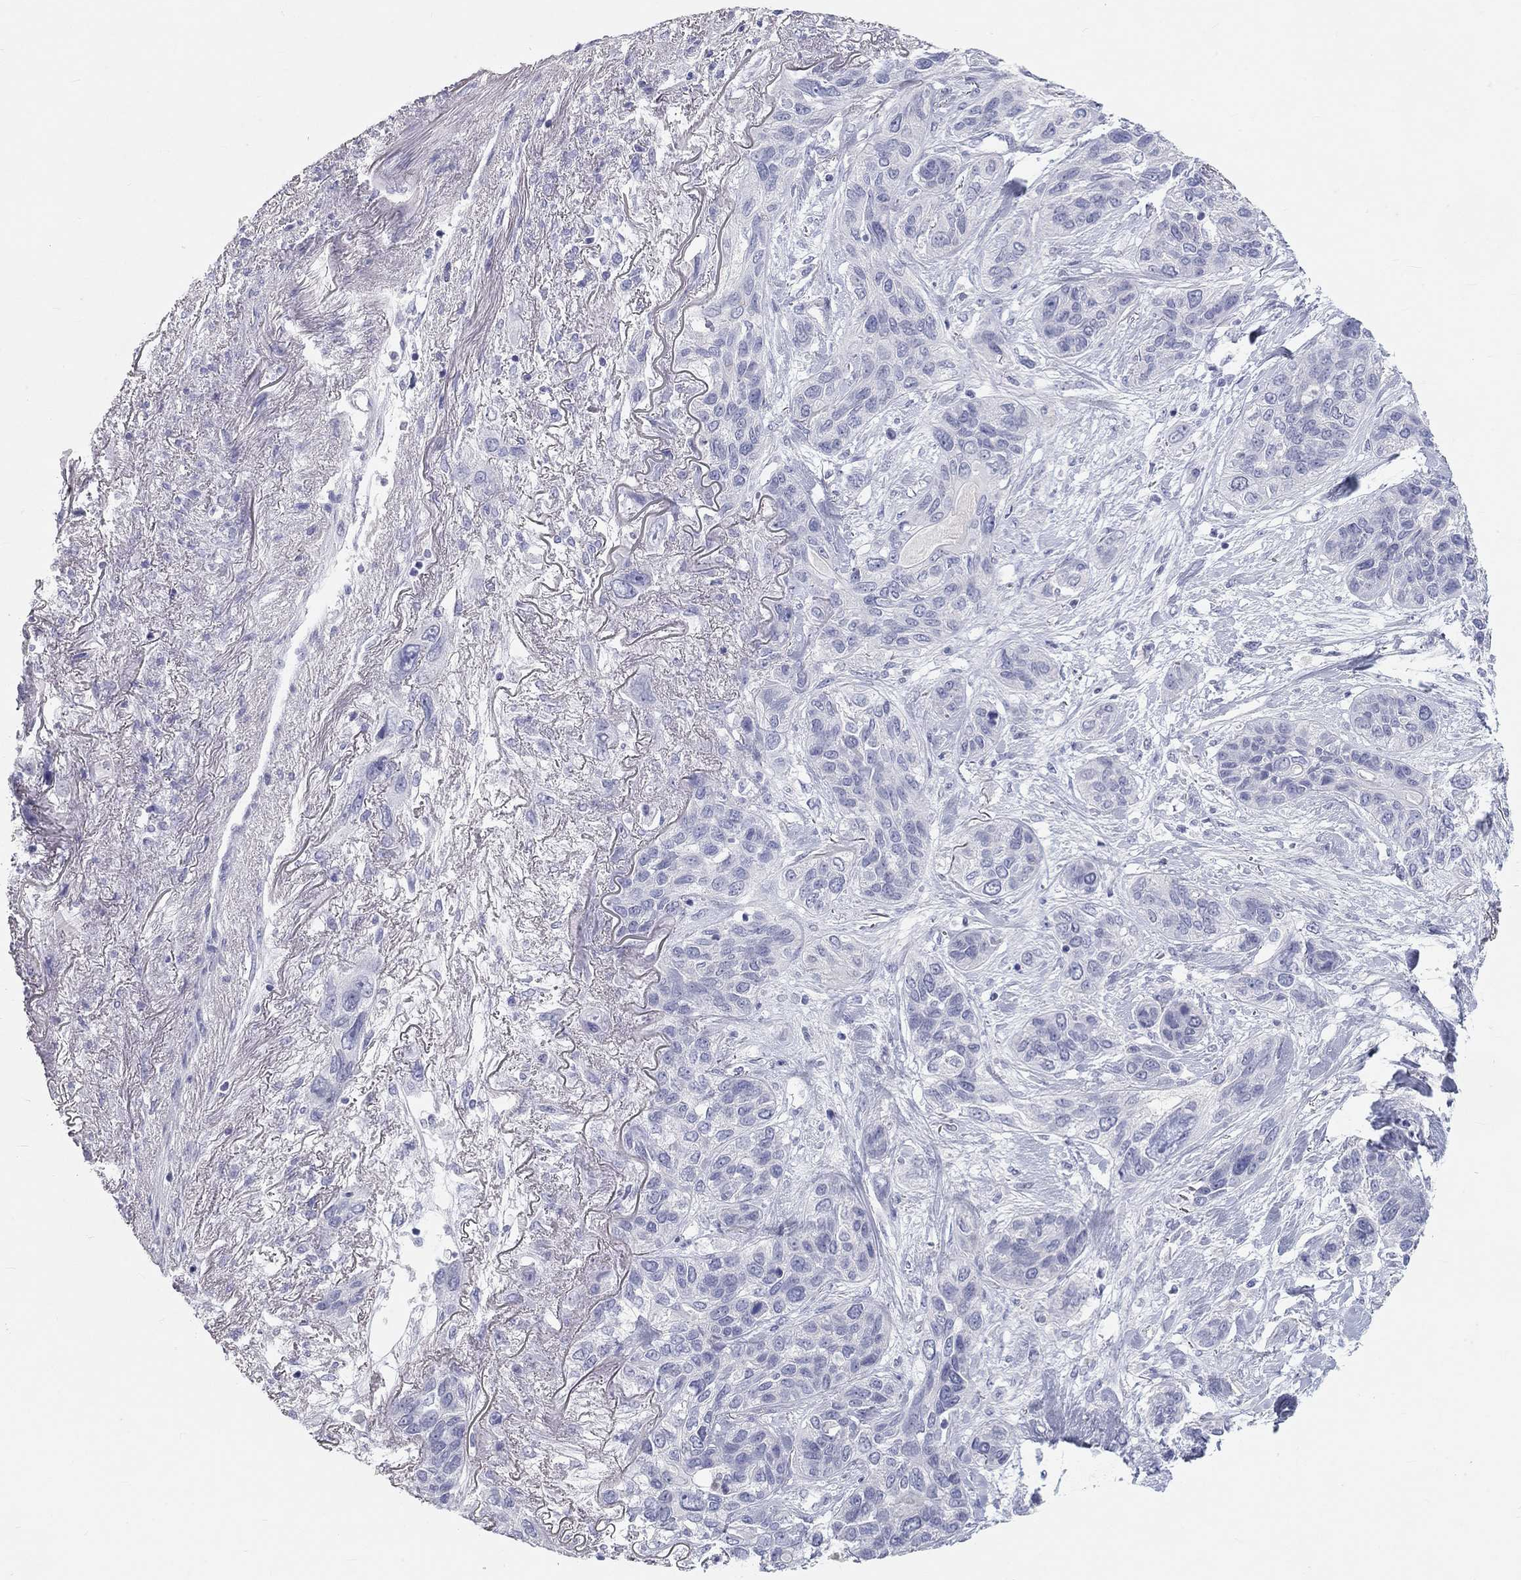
{"staining": {"intensity": "negative", "quantity": "none", "location": "none"}, "tissue": "lung cancer", "cell_type": "Tumor cells", "image_type": "cancer", "snomed": [{"axis": "morphology", "description": "Squamous cell carcinoma, NOS"}, {"axis": "topography", "description": "Lung"}], "caption": "Tumor cells are negative for protein expression in human lung cancer. (Stains: DAB (3,3'-diaminobenzidine) immunohistochemistry with hematoxylin counter stain, Microscopy: brightfield microscopy at high magnification).", "gene": "PCDHGC5", "patient": {"sex": "female", "age": 70}}